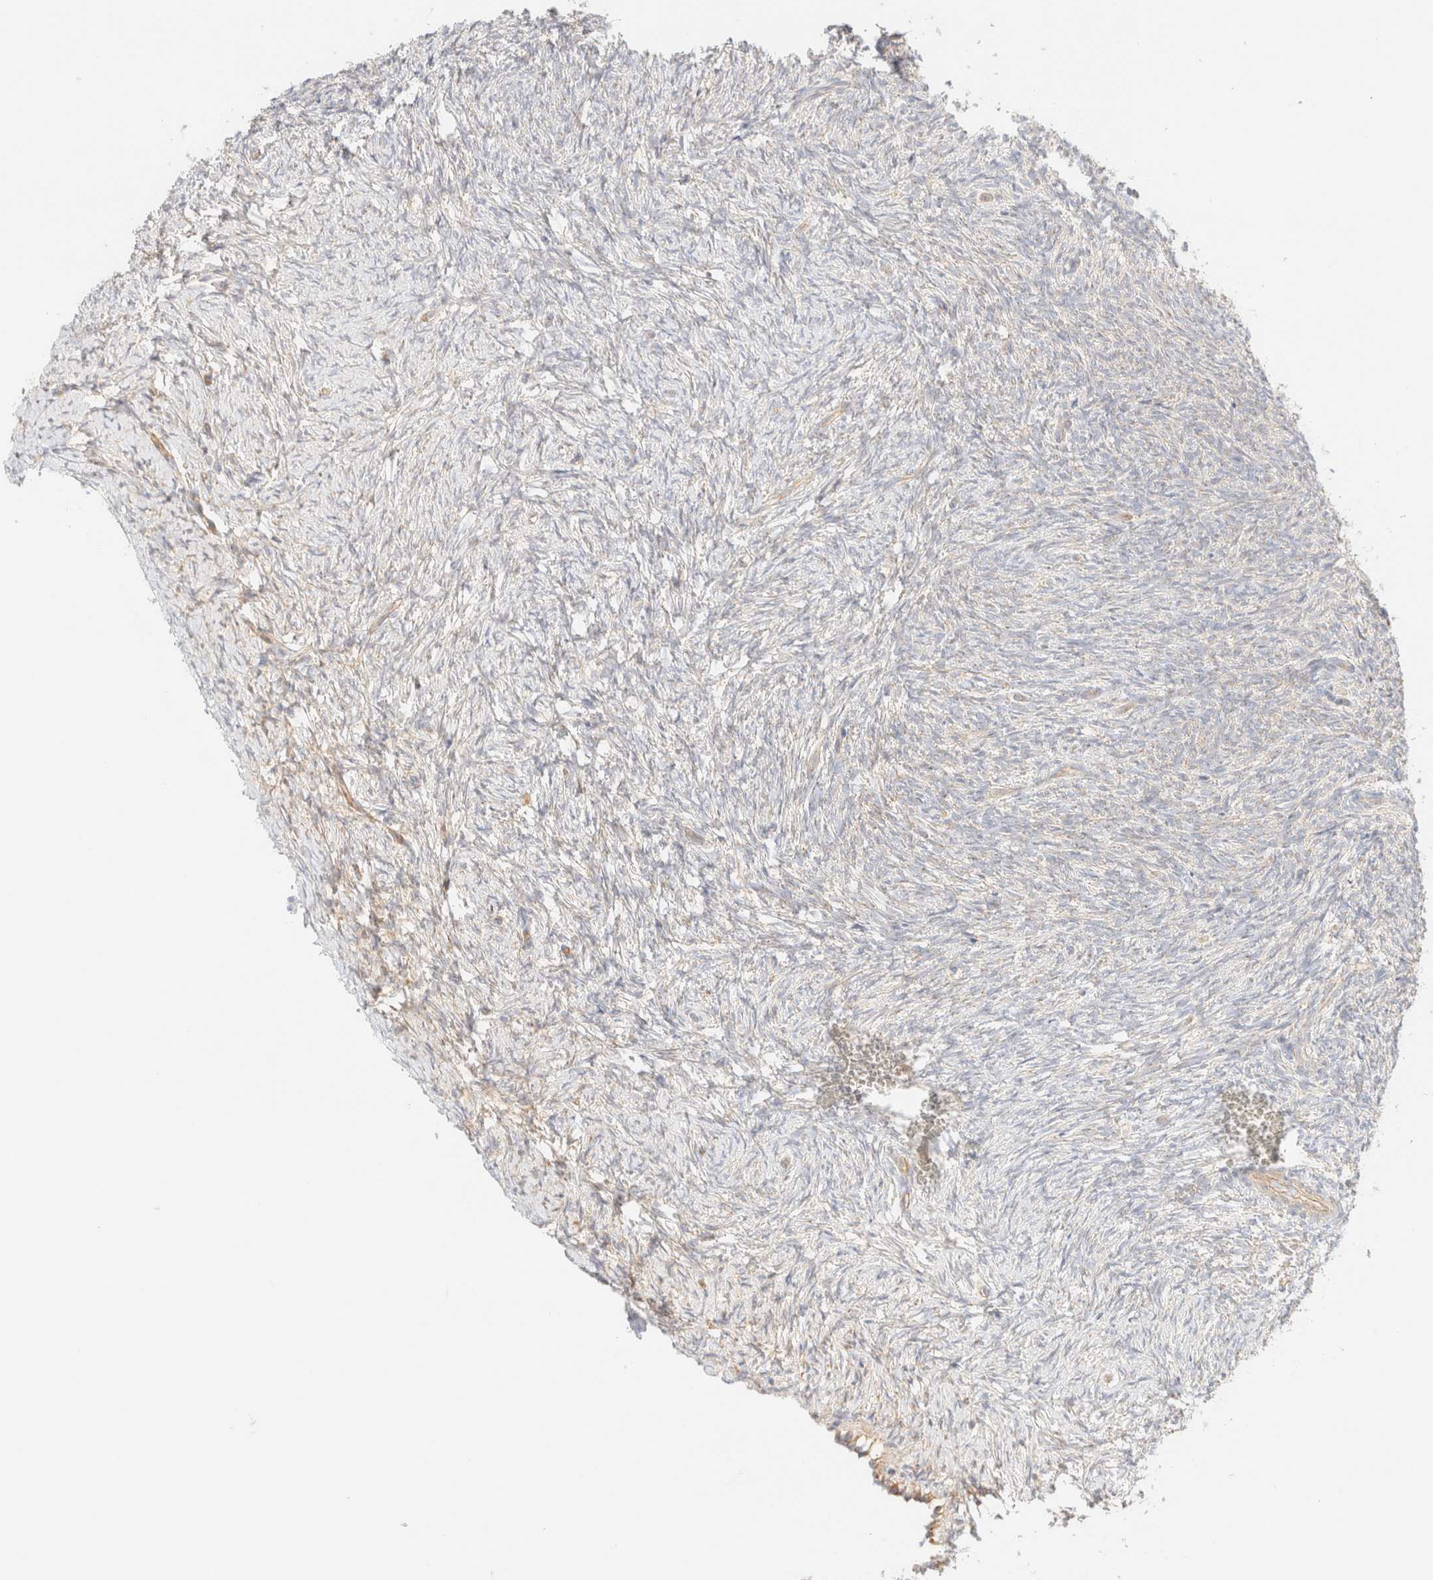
{"staining": {"intensity": "moderate", "quantity": ">75%", "location": "cytoplasmic/membranous"}, "tissue": "ovary", "cell_type": "Follicle cells", "image_type": "normal", "snomed": [{"axis": "morphology", "description": "Normal tissue, NOS"}, {"axis": "topography", "description": "Ovary"}], "caption": "Ovary stained with DAB IHC shows medium levels of moderate cytoplasmic/membranous staining in approximately >75% of follicle cells.", "gene": "MYO10", "patient": {"sex": "female", "age": 41}}